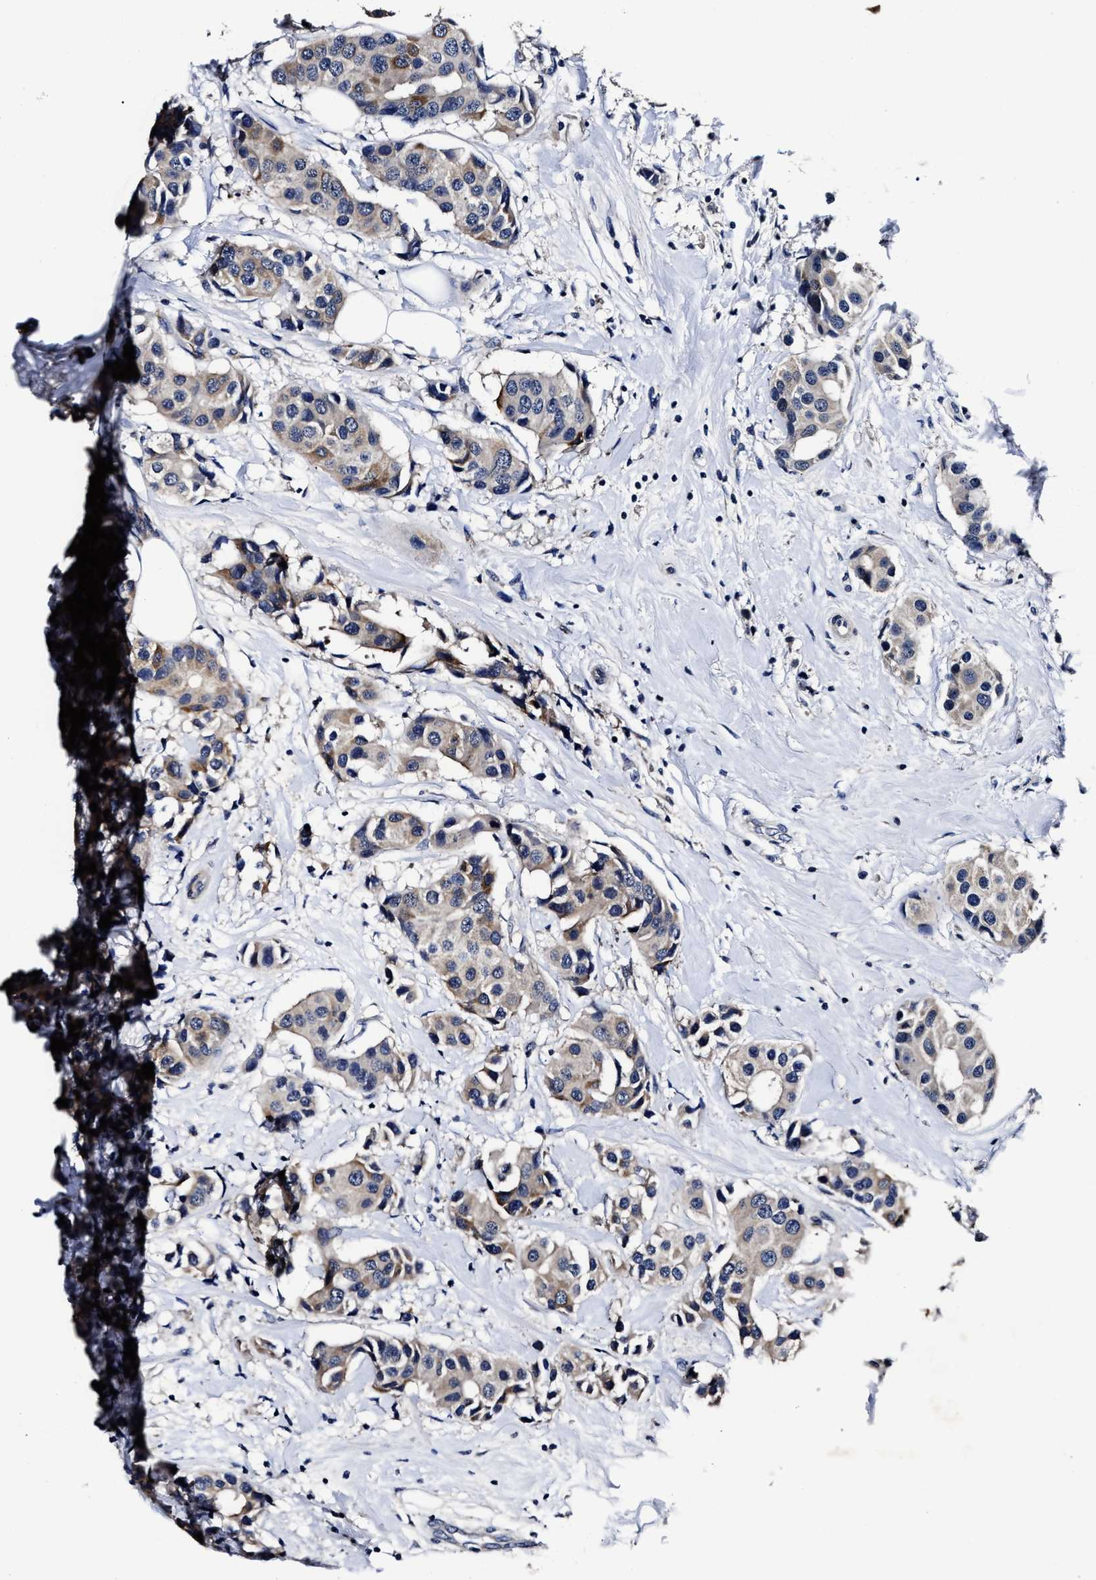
{"staining": {"intensity": "moderate", "quantity": "<25%", "location": "cytoplasmic/membranous"}, "tissue": "breast cancer", "cell_type": "Tumor cells", "image_type": "cancer", "snomed": [{"axis": "morphology", "description": "Normal tissue, NOS"}, {"axis": "morphology", "description": "Duct carcinoma"}, {"axis": "topography", "description": "Breast"}], "caption": "Protein expression analysis of breast cancer (invasive ductal carcinoma) displays moderate cytoplasmic/membranous positivity in approximately <25% of tumor cells. (DAB (3,3'-diaminobenzidine) IHC, brown staining for protein, blue staining for nuclei).", "gene": "OLFML2A", "patient": {"sex": "female", "age": 39}}